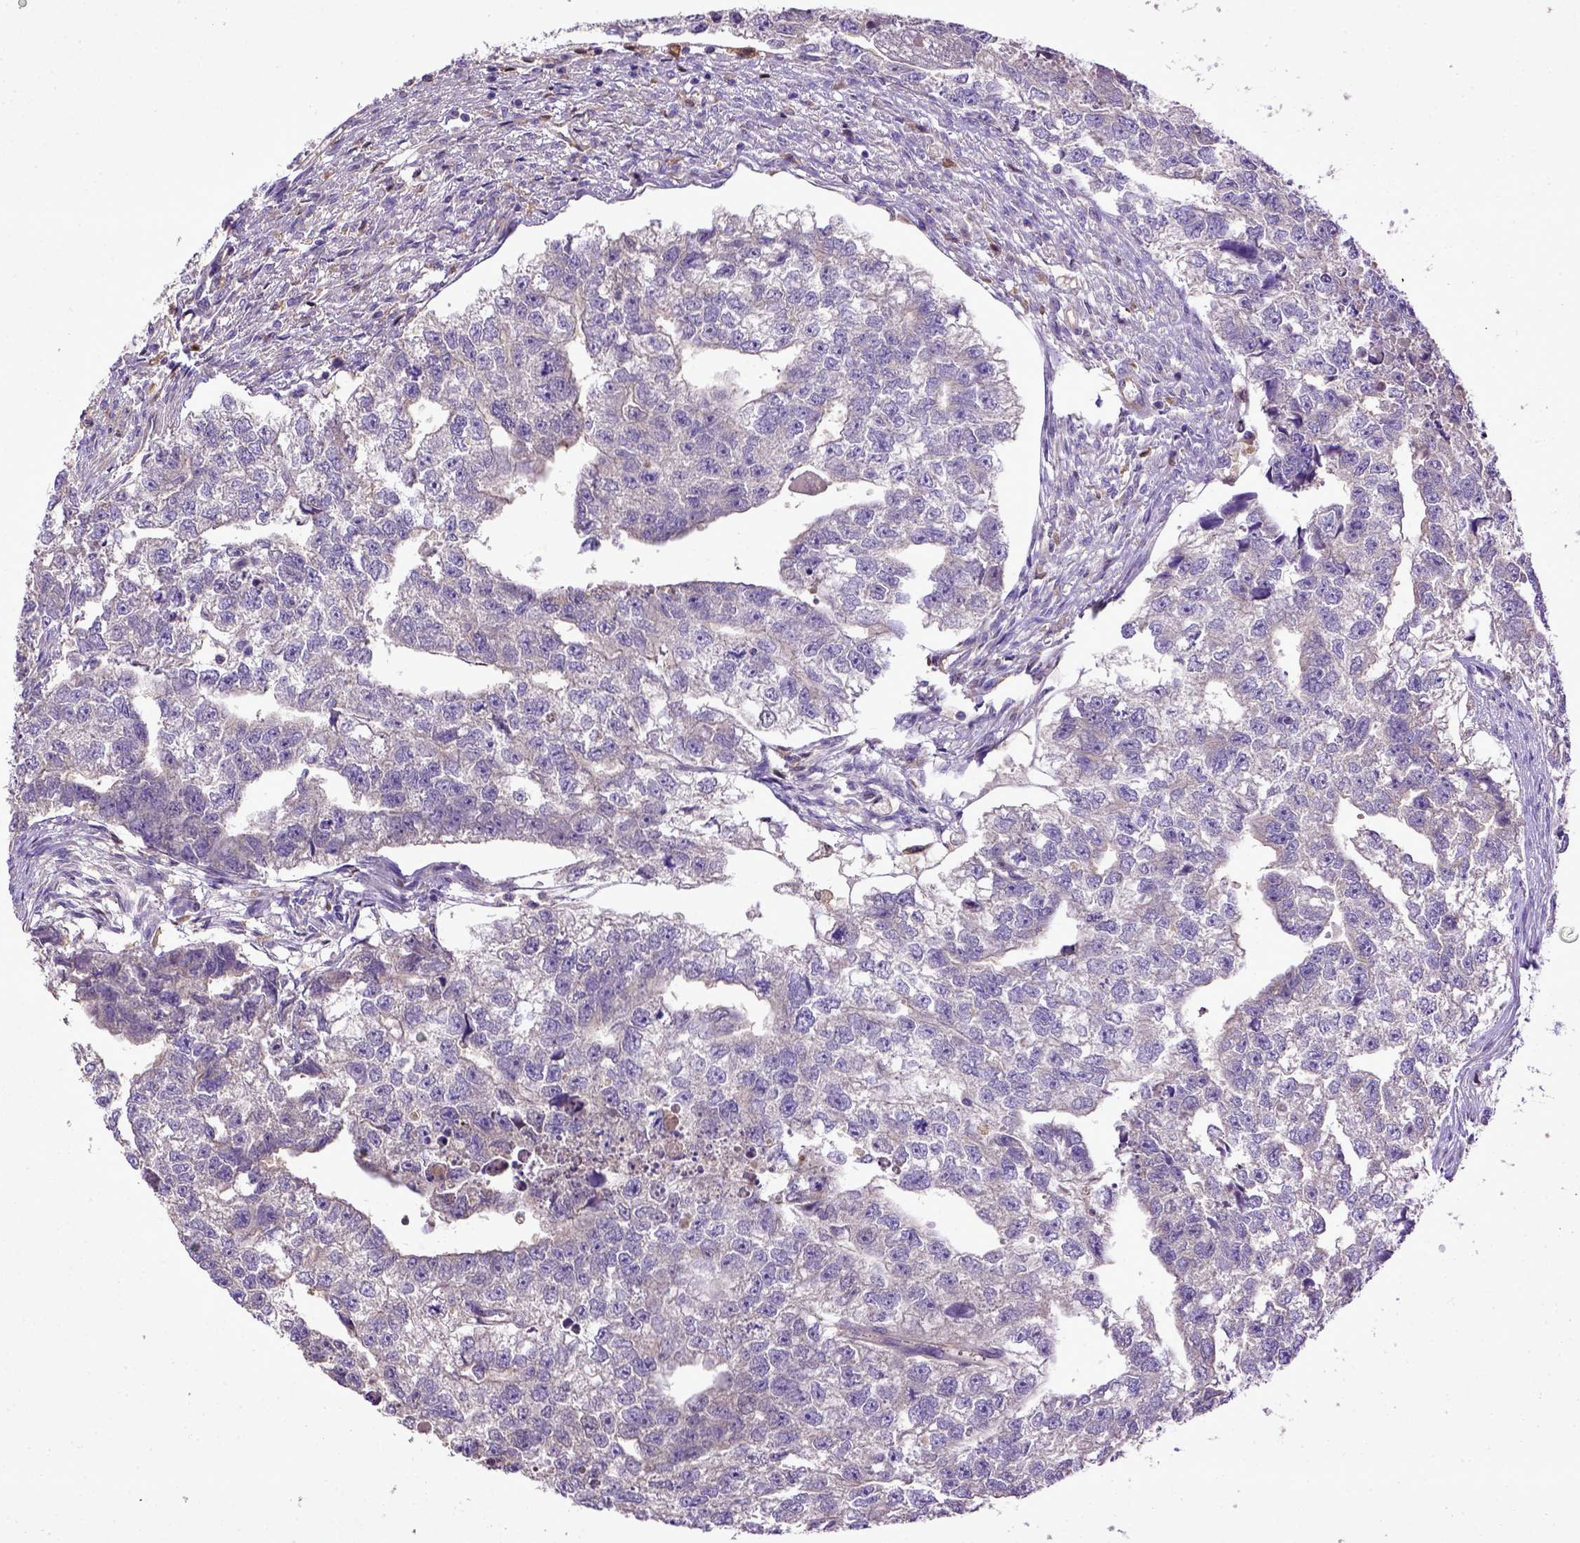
{"staining": {"intensity": "negative", "quantity": "none", "location": "none"}, "tissue": "testis cancer", "cell_type": "Tumor cells", "image_type": "cancer", "snomed": [{"axis": "morphology", "description": "Carcinoma, Embryonal, NOS"}, {"axis": "morphology", "description": "Teratoma, malignant, NOS"}, {"axis": "topography", "description": "Testis"}], "caption": "Immunohistochemistry photomicrograph of testis cancer stained for a protein (brown), which reveals no expression in tumor cells.", "gene": "DEPDC1B", "patient": {"sex": "male", "age": 44}}